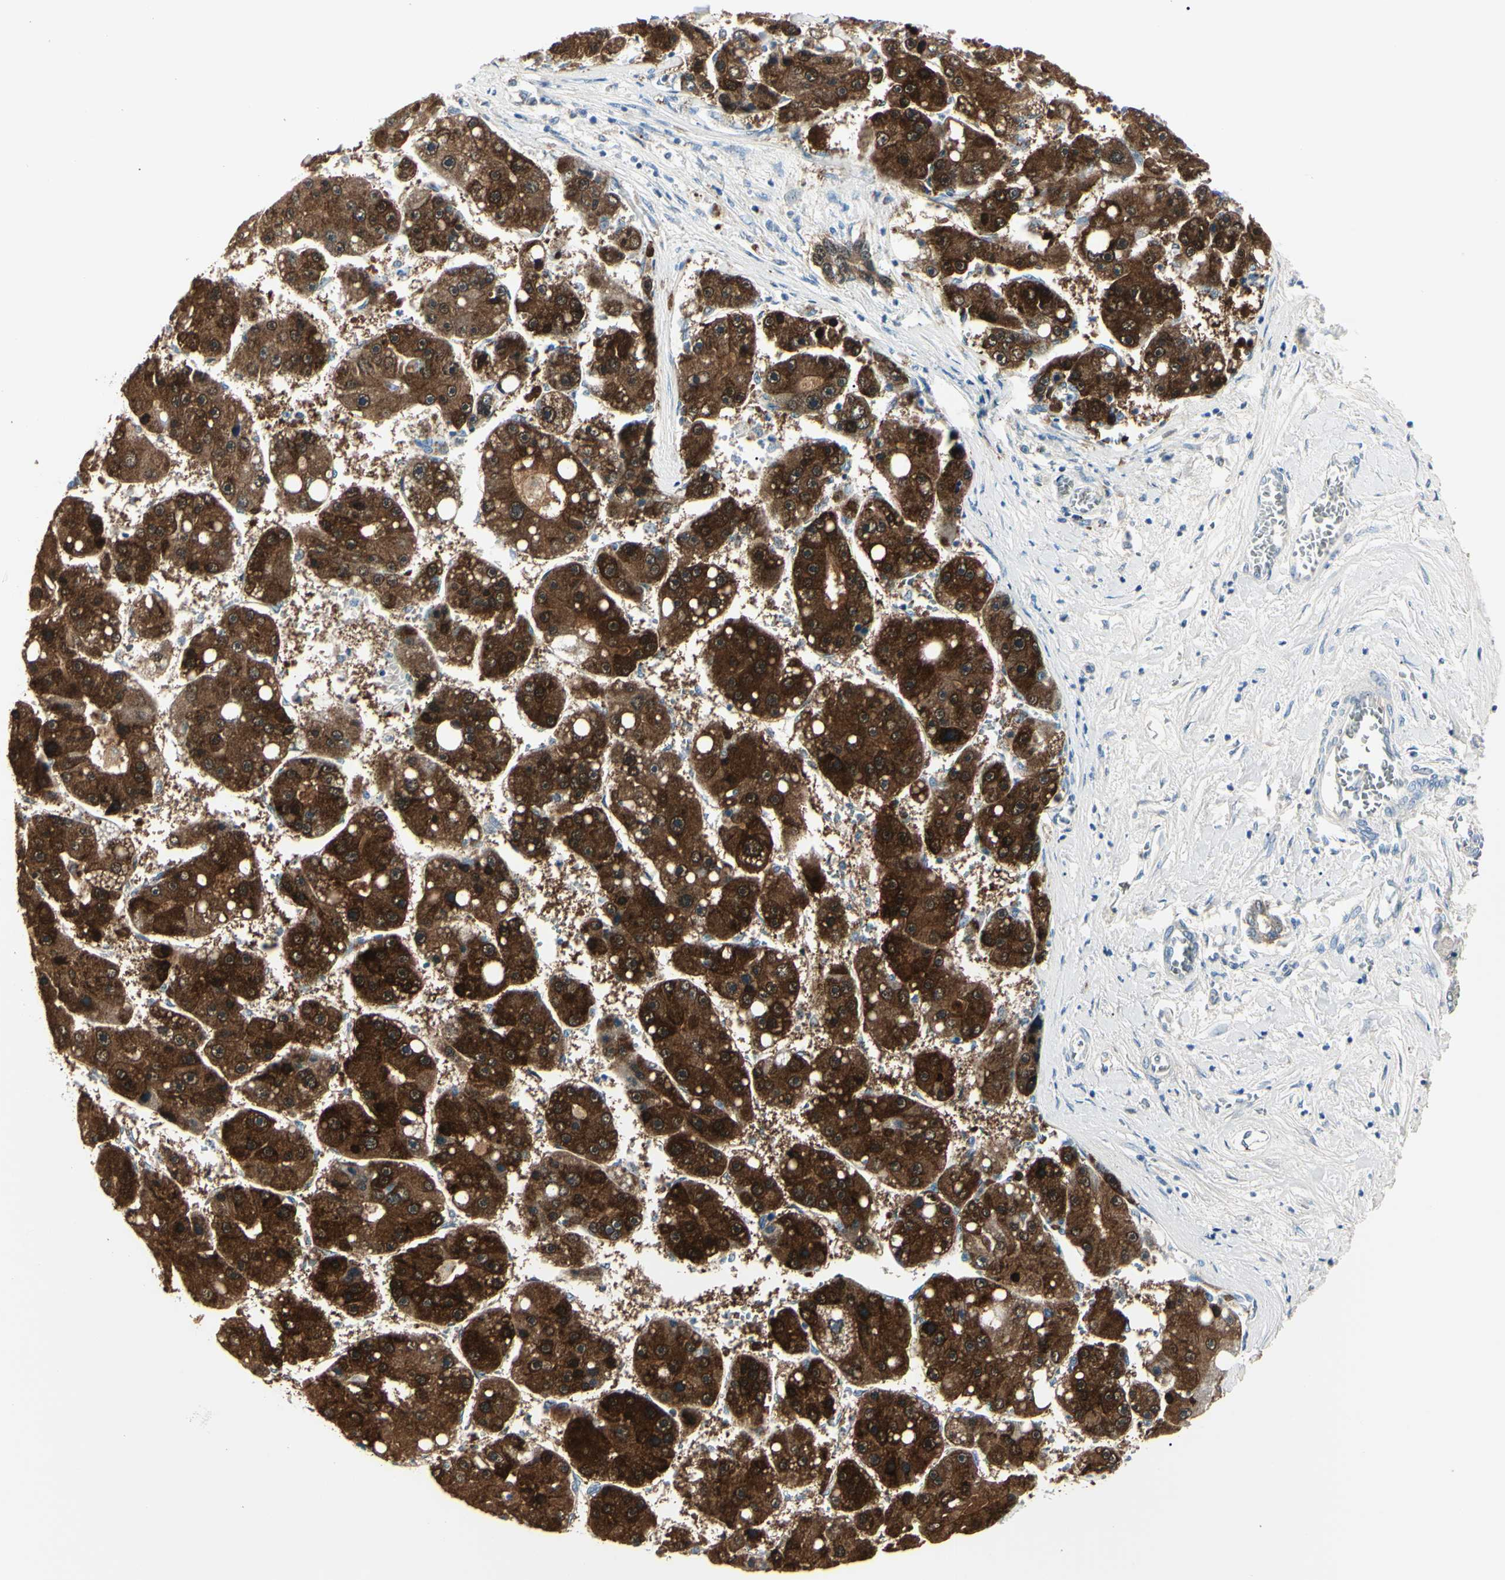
{"staining": {"intensity": "strong", "quantity": ">75%", "location": "cytoplasmic/membranous"}, "tissue": "liver cancer", "cell_type": "Tumor cells", "image_type": "cancer", "snomed": [{"axis": "morphology", "description": "Carcinoma, Hepatocellular, NOS"}, {"axis": "topography", "description": "Liver"}], "caption": "Immunohistochemistry image of neoplastic tissue: human hepatocellular carcinoma (liver) stained using immunohistochemistry displays high levels of strong protein expression localized specifically in the cytoplasmic/membranous of tumor cells, appearing as a cytoplasmic/membranous brown color.", "gene": "AKR1C3", "patient": {"sex": "female", "age": 61}}